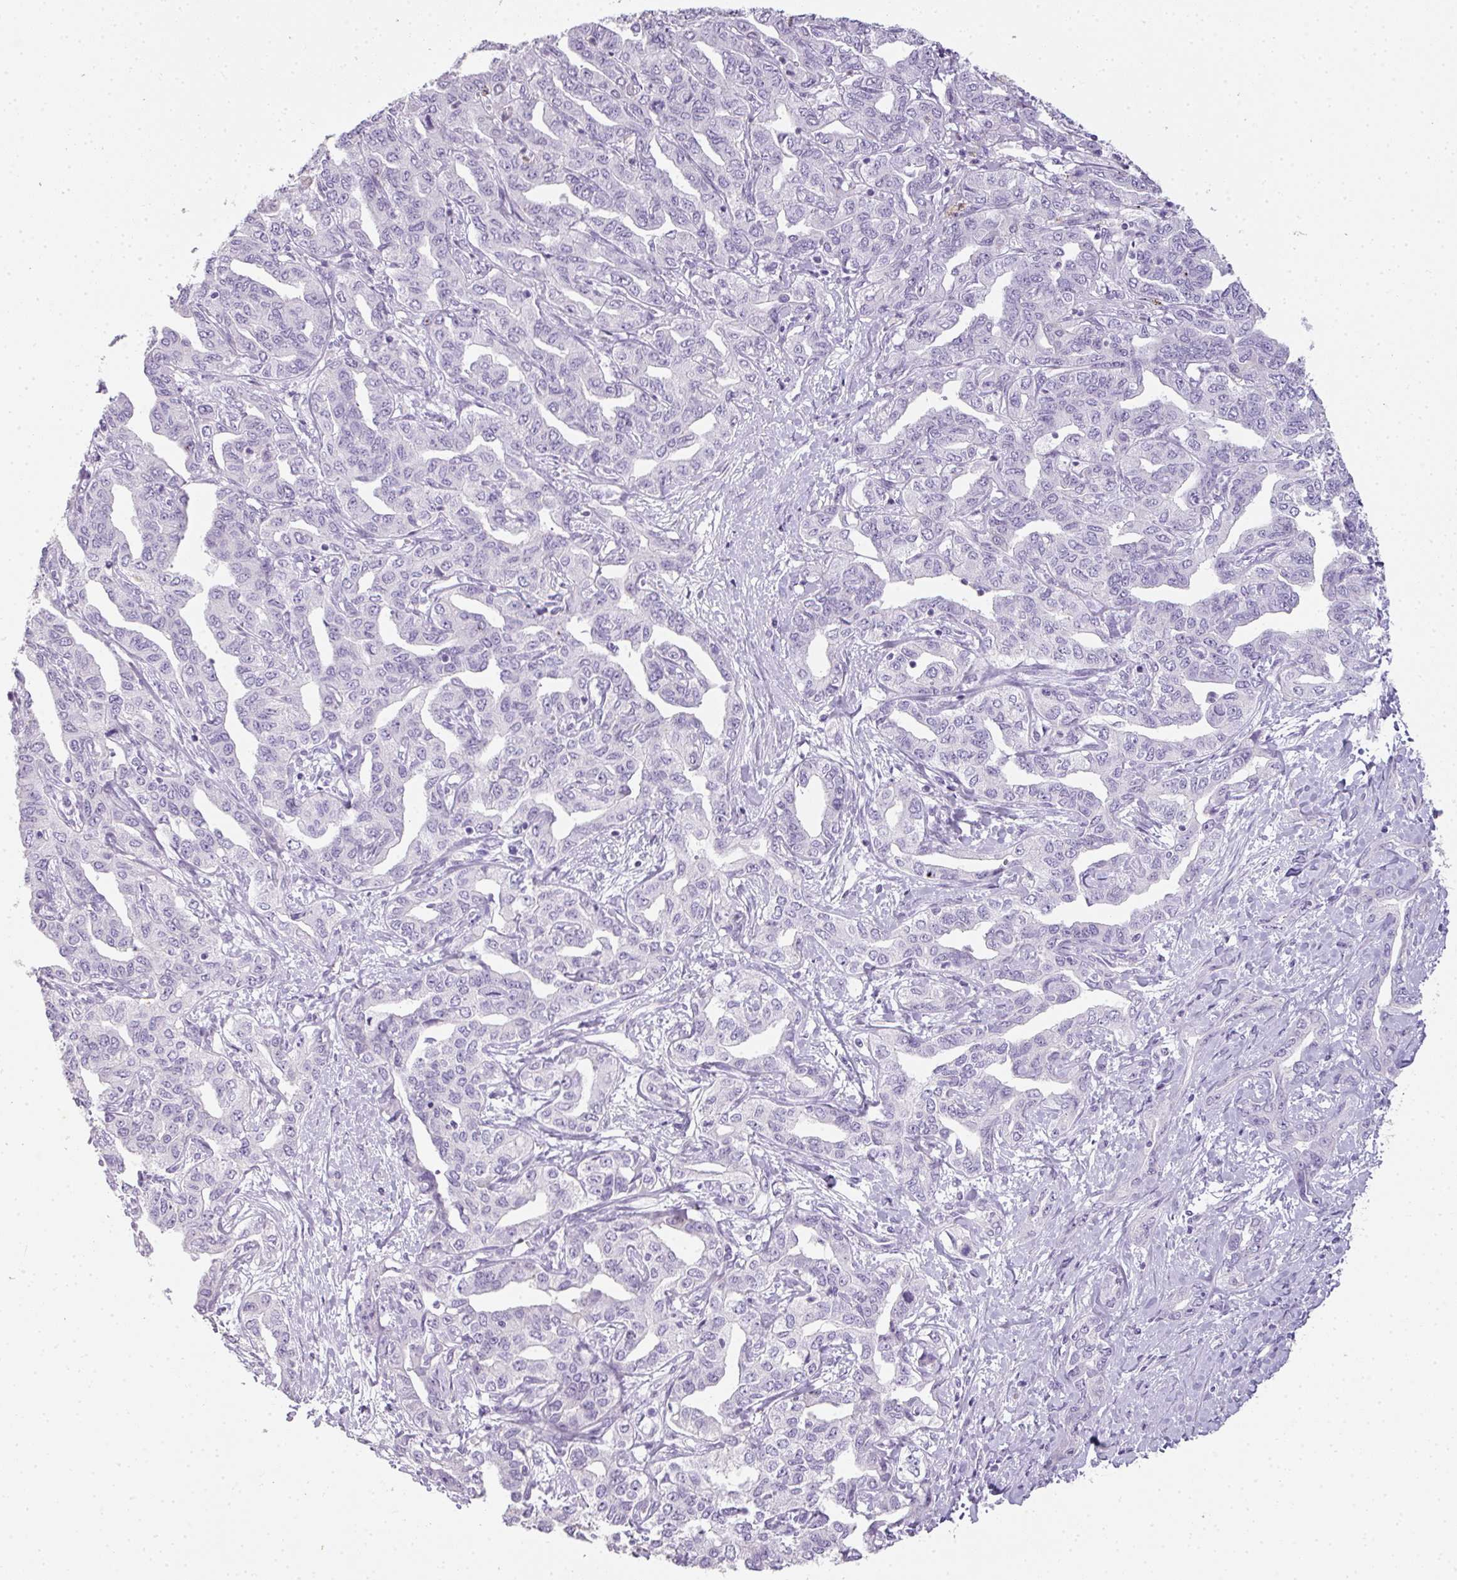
{"staining": {"intensity": "negative", "quantity": "none", "location": "none"}, "tissue": "liver cancer", "cell_type": "Tumor cells", "image_type": "cancer", "snomed": [{"axis": "morphology", "description": "Cholangiocarcinoma"}, {"axis": "topography", "description": "Liver"}], "caption": "This is an IHC histopathology image of human cholangiocarcinoma (liver). There is no staining in tumor cells.", "gene": "RBMY1F", "patient": {"sex": "male", "age": 59}}